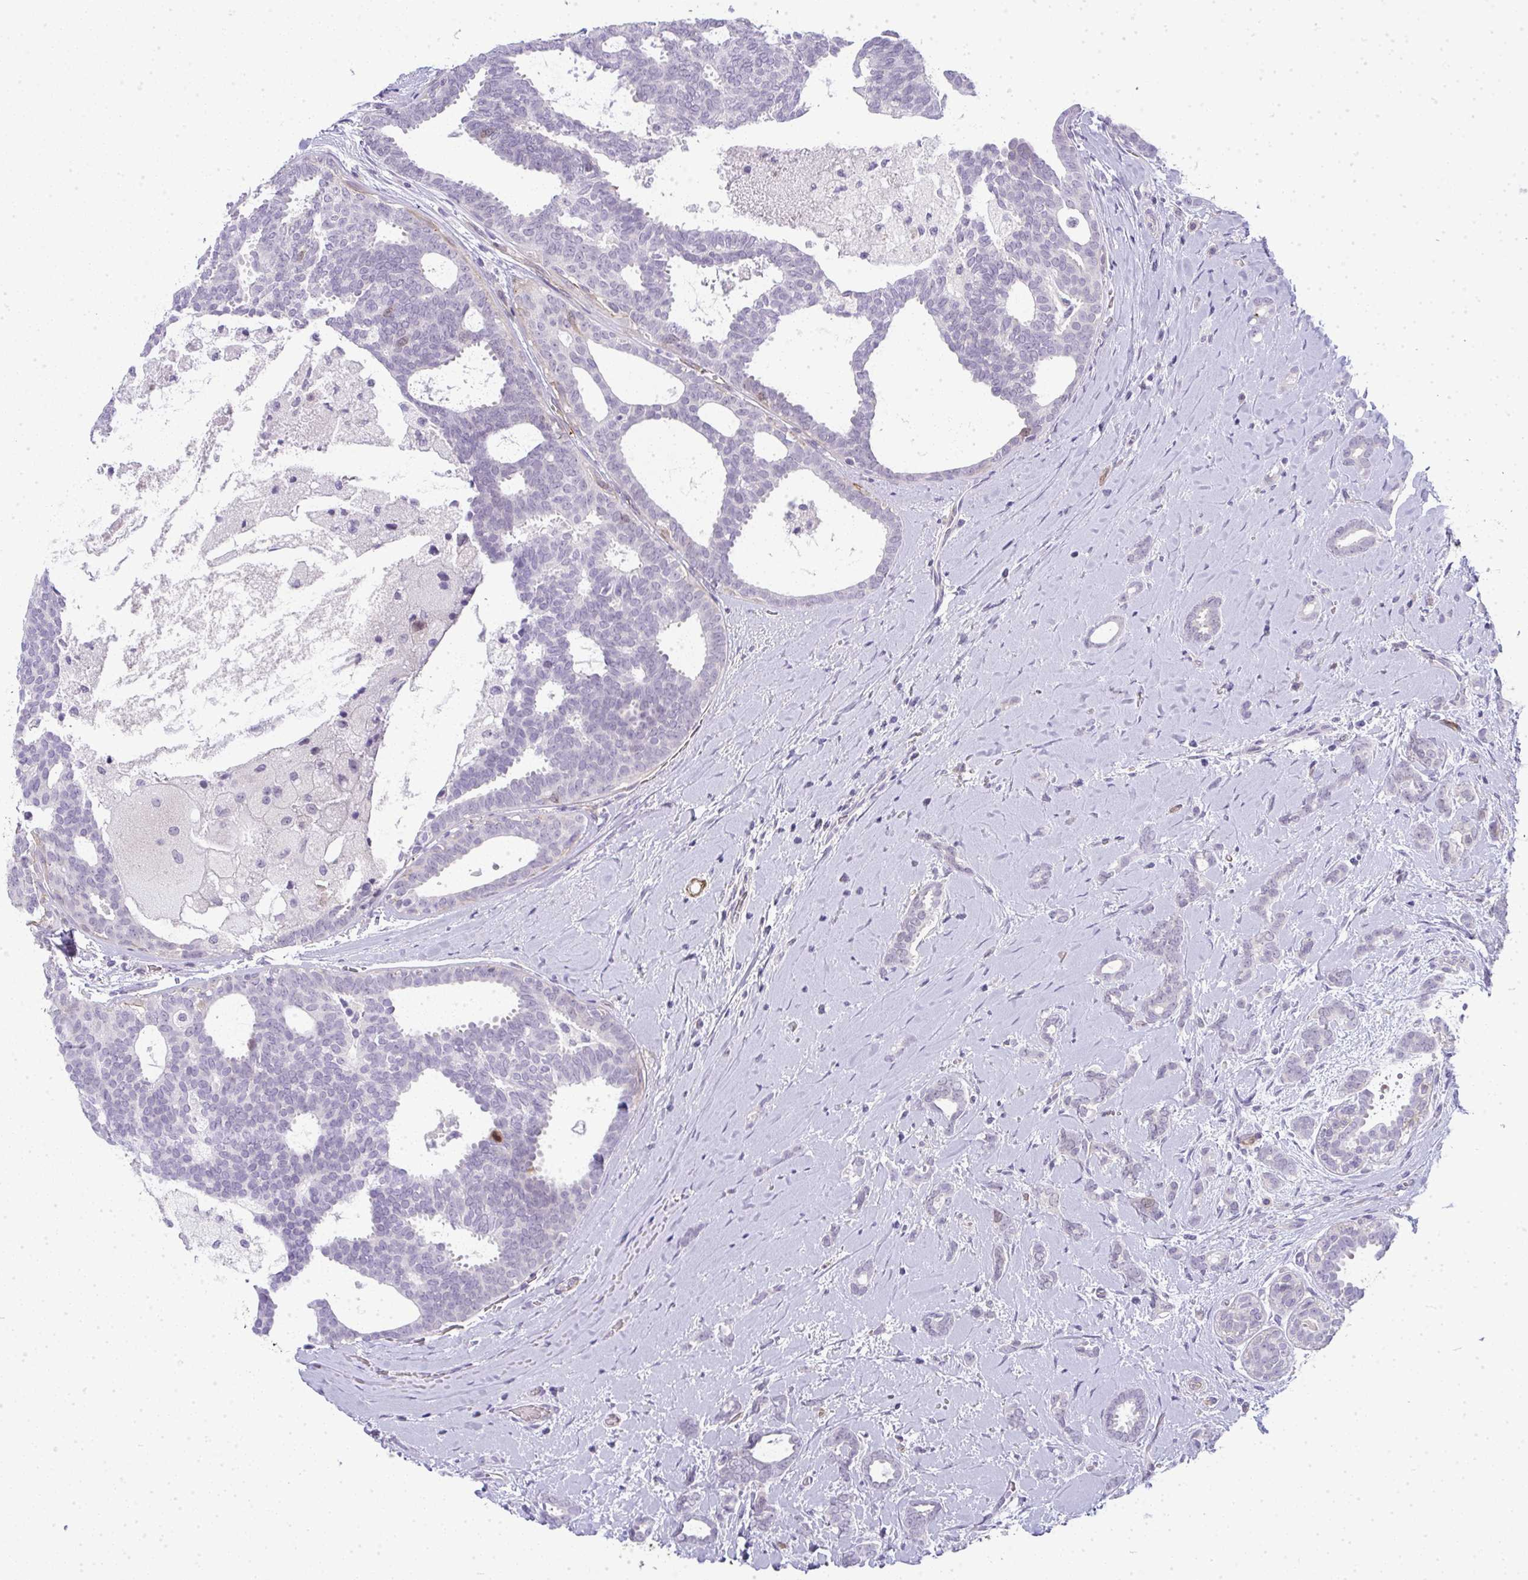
{"staining": {"intensity": "negative", "quantity": "none", "location": "none"}, "tissue": "breast cancer", "cell_type": "Tumor cells", "image_type": "cancer", "snomed": [{"axis": "morphology", "description": "Intraductal carcinoma, in situ"}, {"axis": "morphology", "description": "Duct carcinoma"}, {"axis": "morphology", "description": "Lobular carcinoma, in situ"}, {"axis": "topography", "description": "Breast"}], "caption": "Immunohistochemistry (IHC) of breast intraductal carcinoma,  in situ exhibits no expression in tumor cells.", "gene": "UBE2S", "patient": {"sex": "female", "age": 44}}